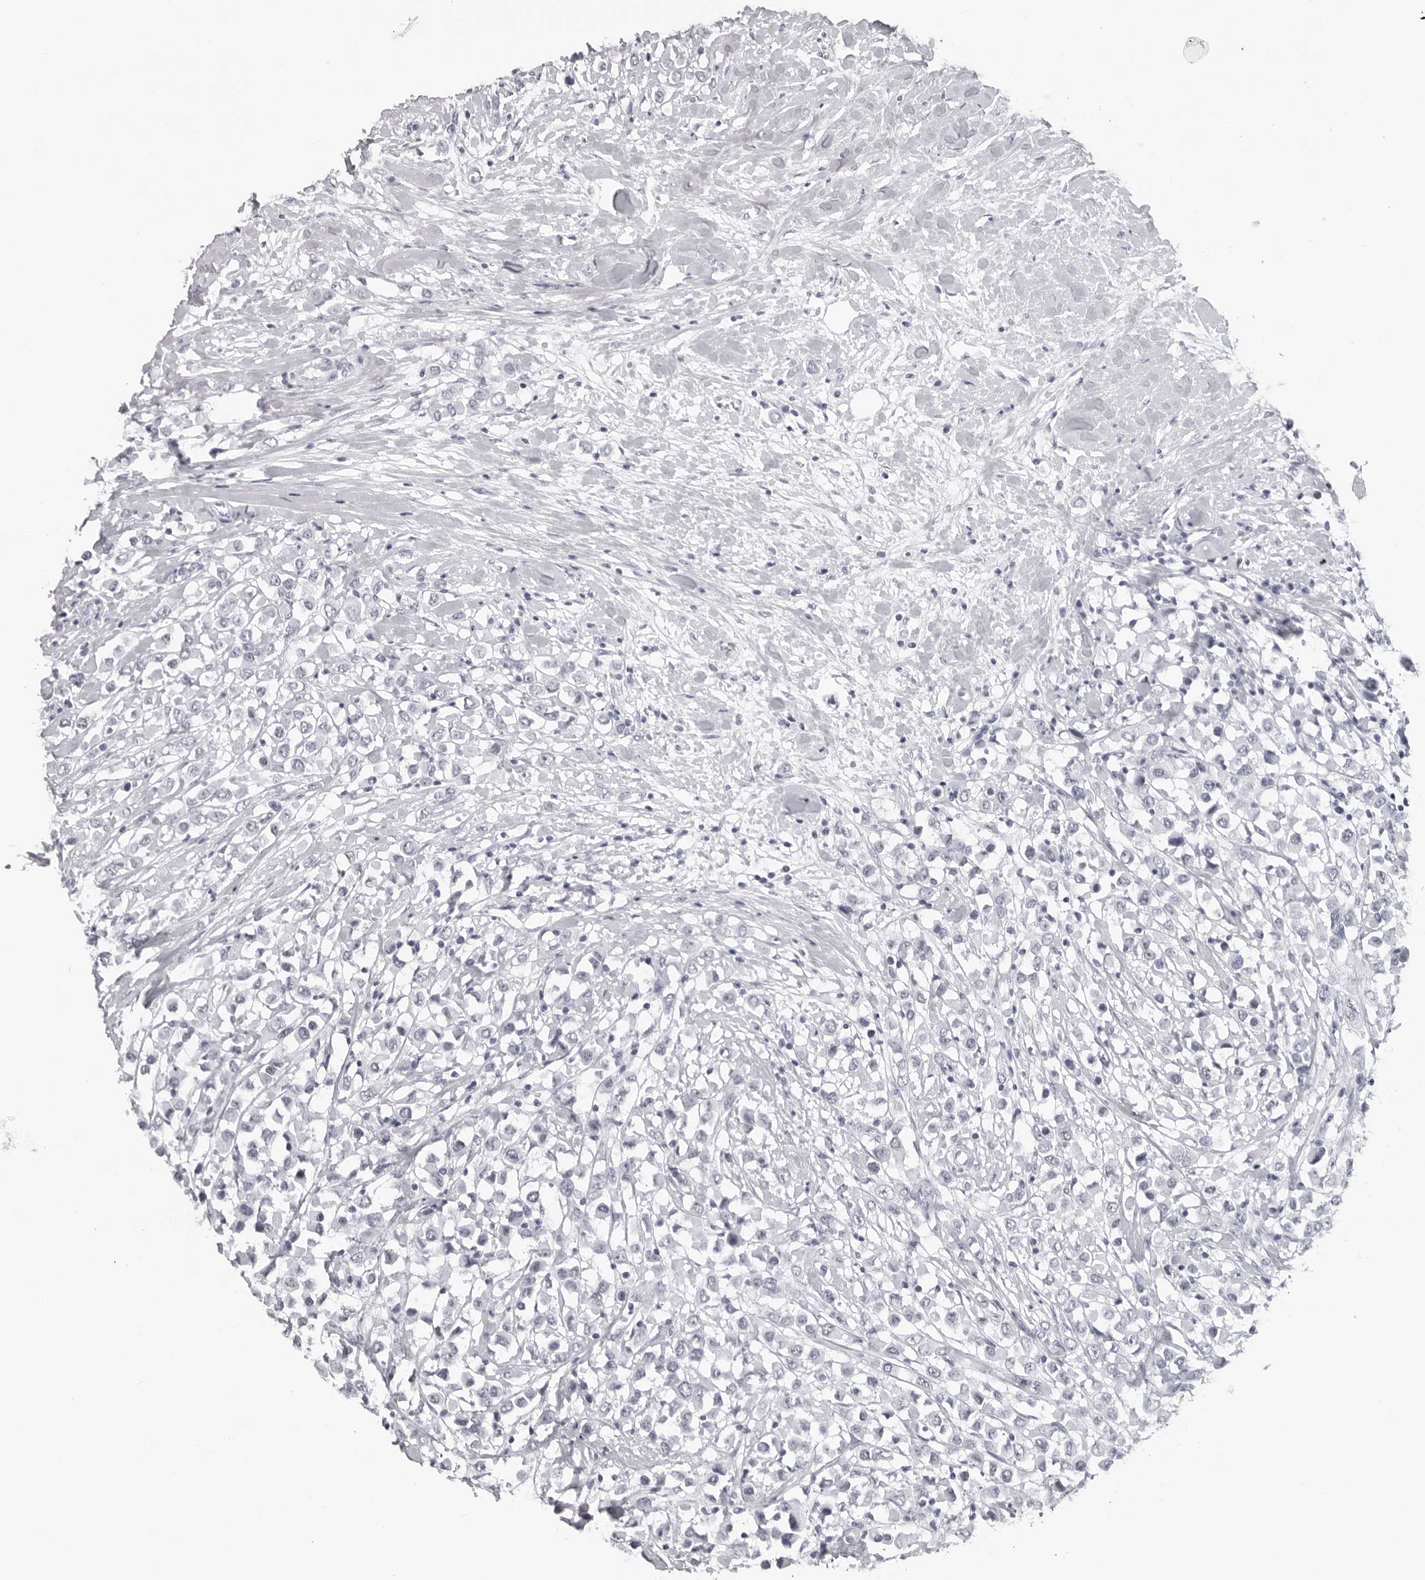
{"staining": {"intensity": "negative", "quantity": "none", "location": "none"}, "tissue": "breast cancer", "cell_type": "Tumor cells", "image_type": "cancer", "snomed": [{"axis": "morphology", "description": "Duct carcinoma"}, {"axis": "topography", "description": "Breast"}], "caption": "Histopathology image shows no significant protein positivity in tumor cells of intraductal carcinoma (breast).", "gene": "ESPN", "patient": {"sex": "female", "age": 61}}